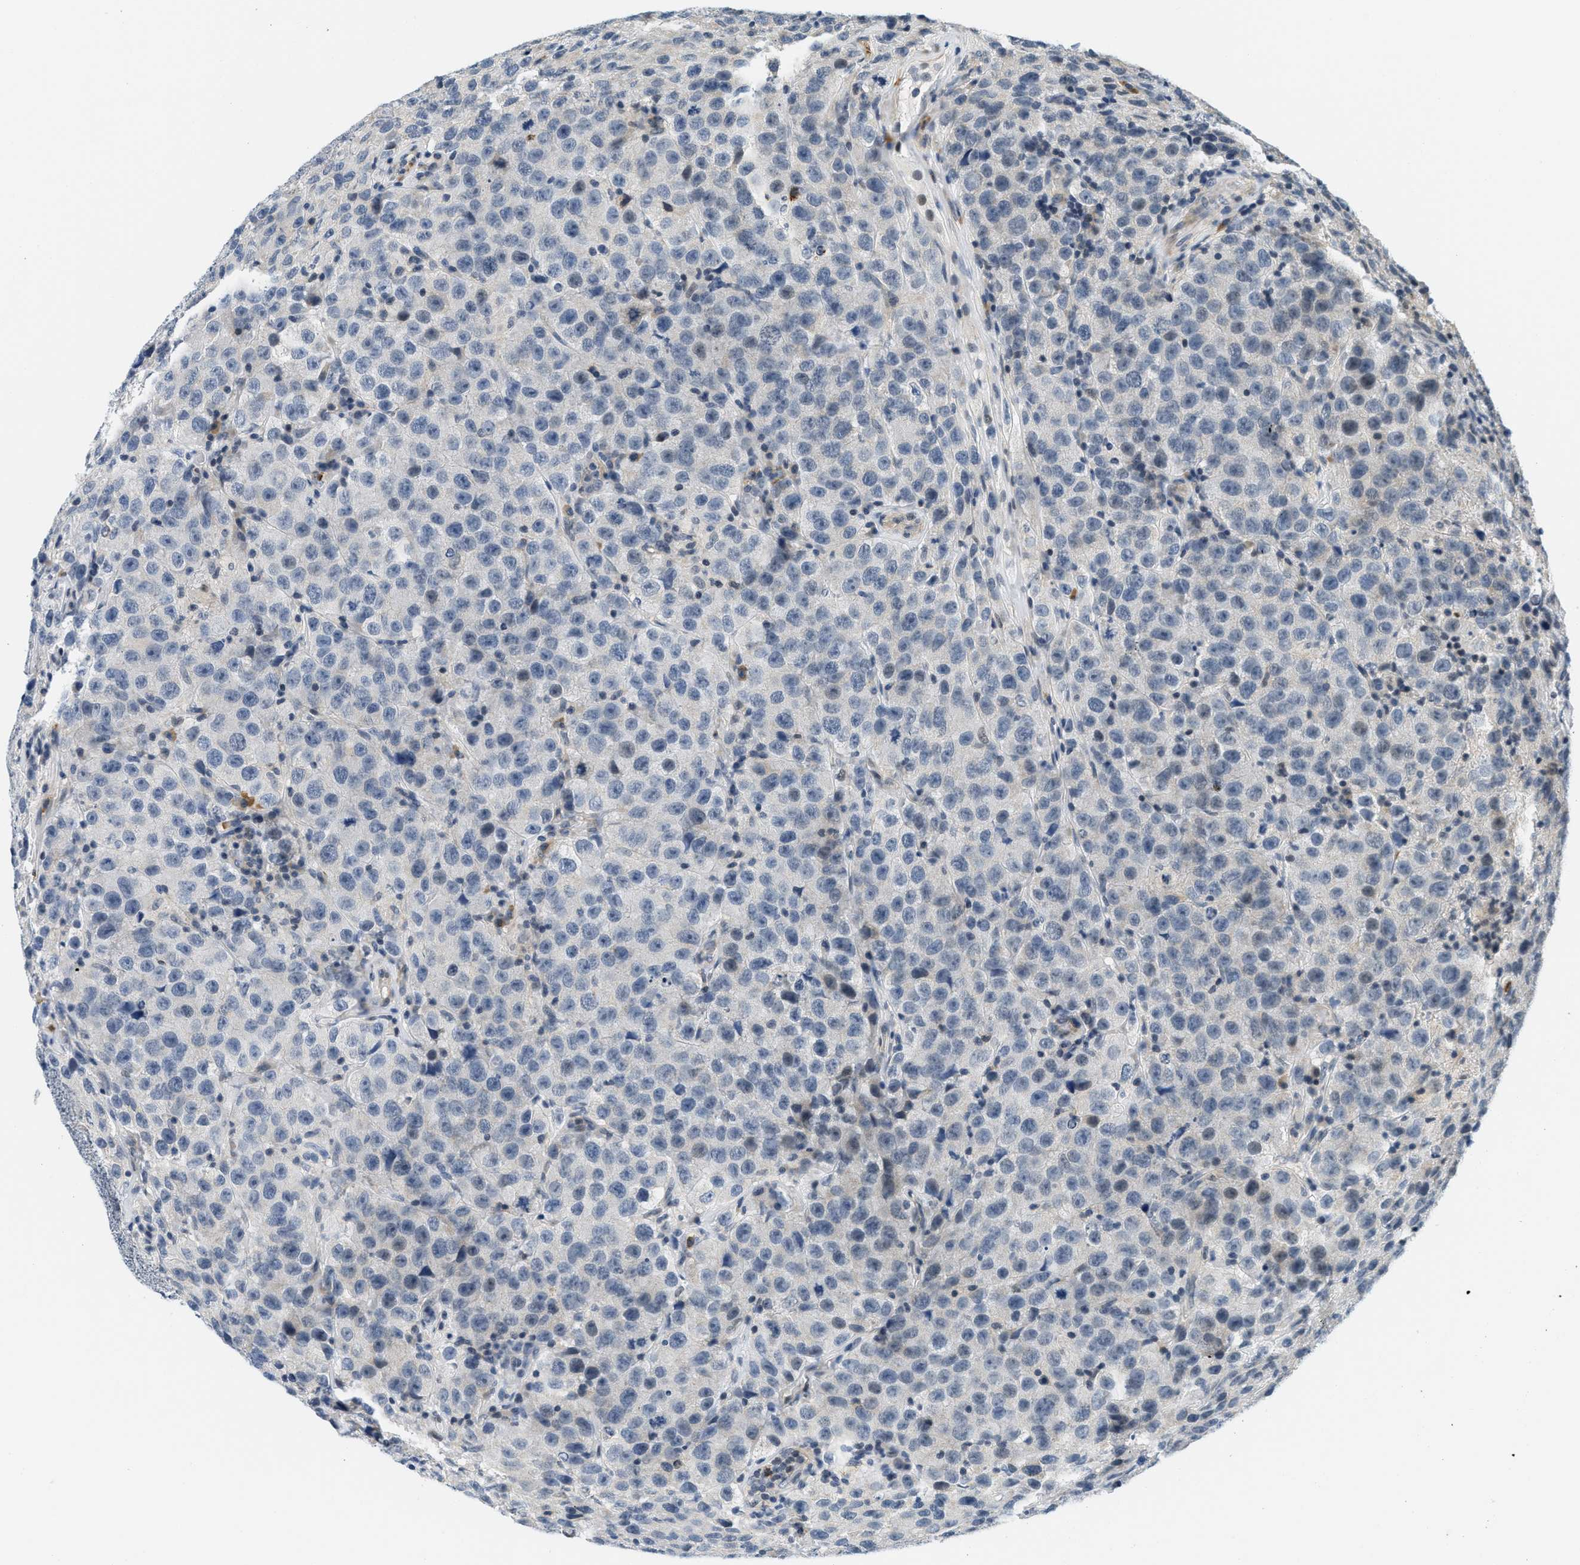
{"staining": {"intensity": "negative", "quantity": "none", "location": "none"}, "tissue": "testis cancer", "cell_type": "Tumor cells", "image_type": "cancer", "snomed": [{"axis": "morphology", "description": "Seminoma, NOS"}, {"axis": "topography", "description": "Testis"}], "caption": "Immunohistochemical staining of human testis seminoma shows no significant positivity in tumor cells.", "gene": "KMT2A", "patient": {"sex": "male", "age": 52}}